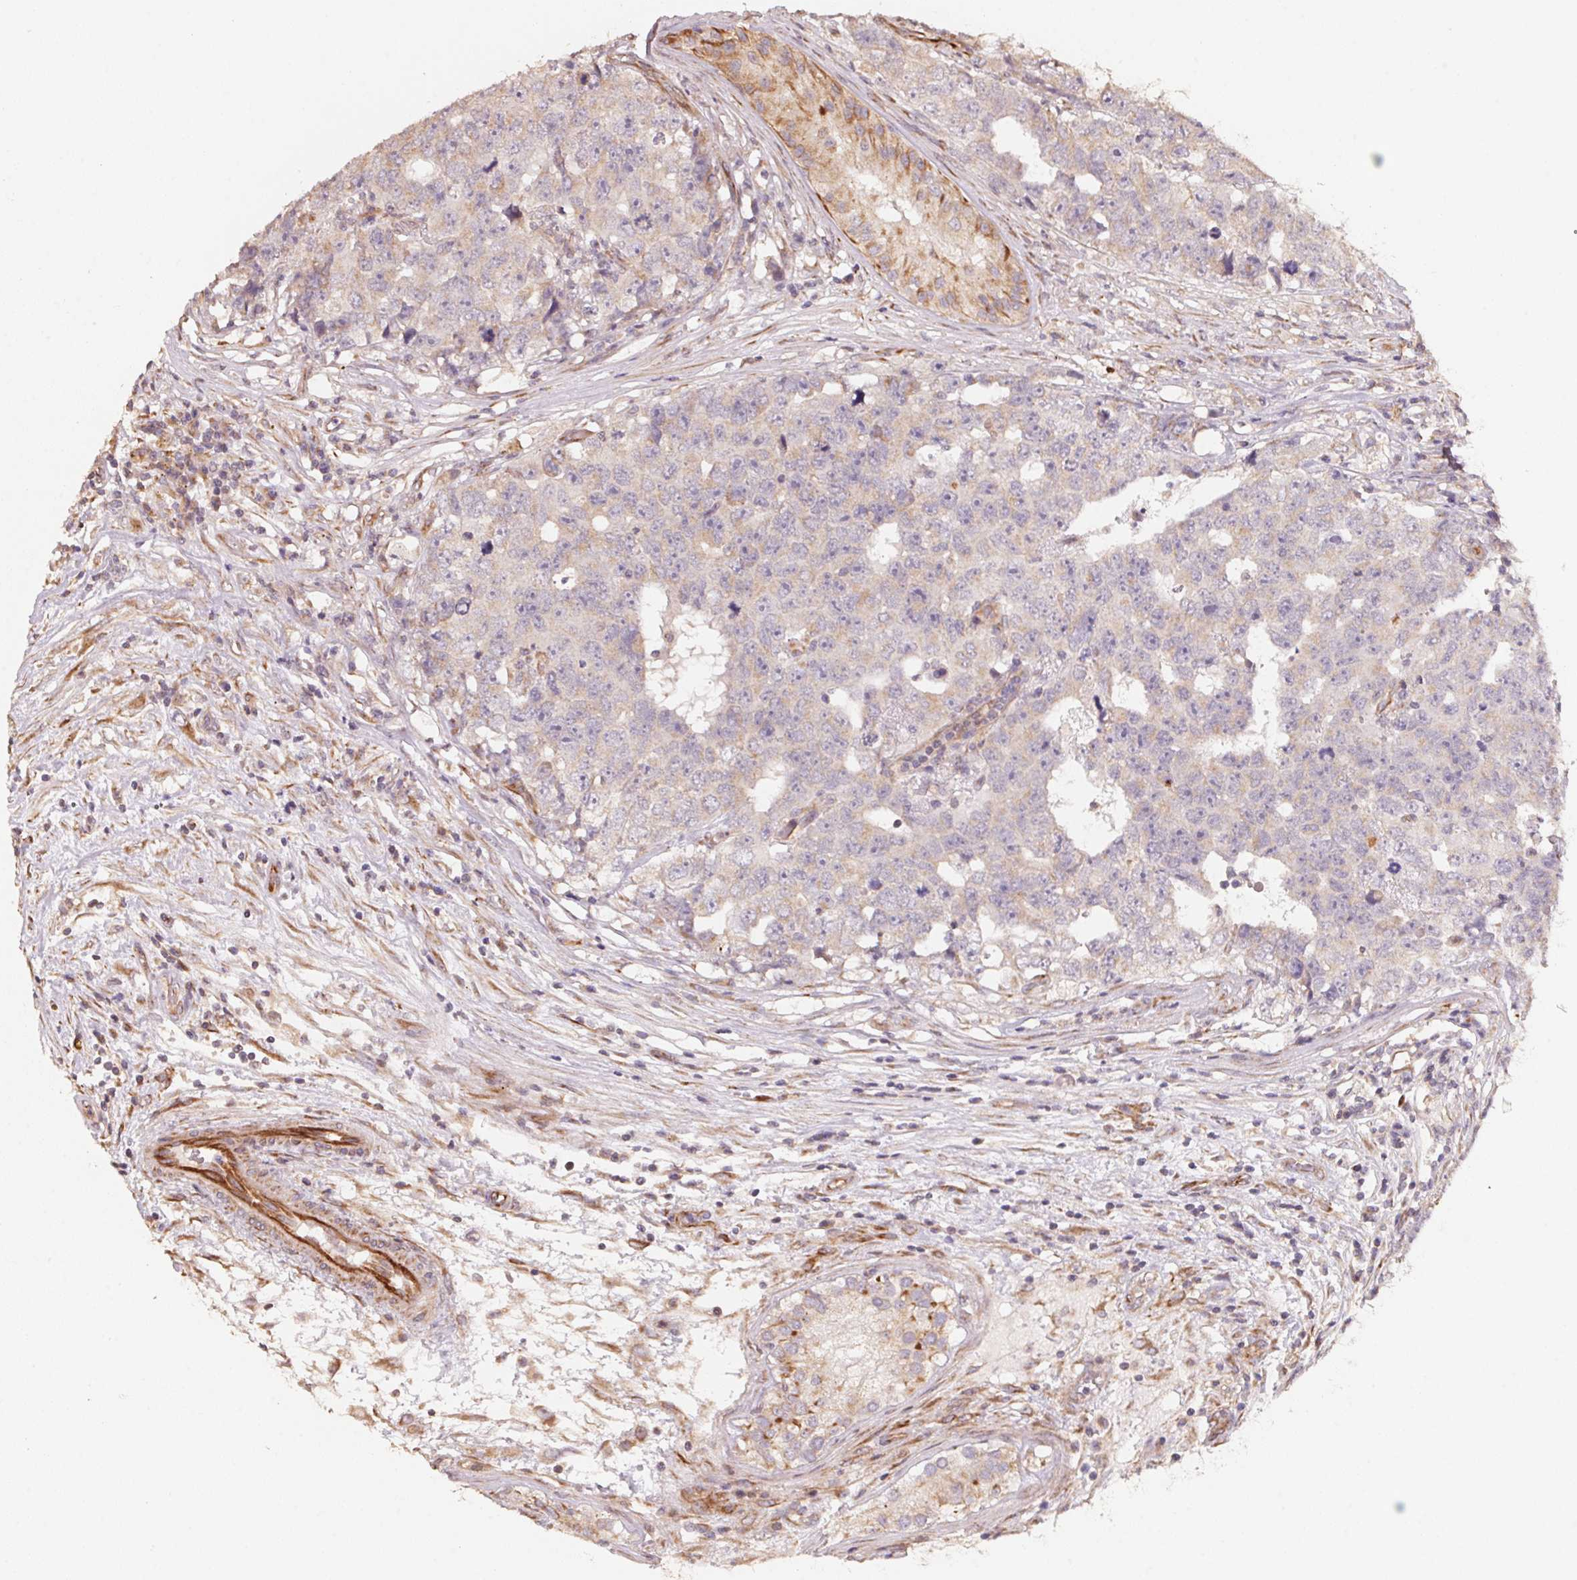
{"staining": {"intensity": "negative", "quantity": "none", "location": "none"}, "tissue": "testis cancer", "cell_type": "Tumor cells", "image_type": "cancer", "snomed": [{"axis": "morphology", "description": "Carcinoma, Embryonal, NOS"}, {"axis": "topography", "description": "Testis"}], "caption": "Immunohistochemistry (IHC) of embryonal carcinoma (testis) reveals no staining in tumor cells.", "gene": "TSPAN12", "patient": {"sex": "male", "age": 24}}